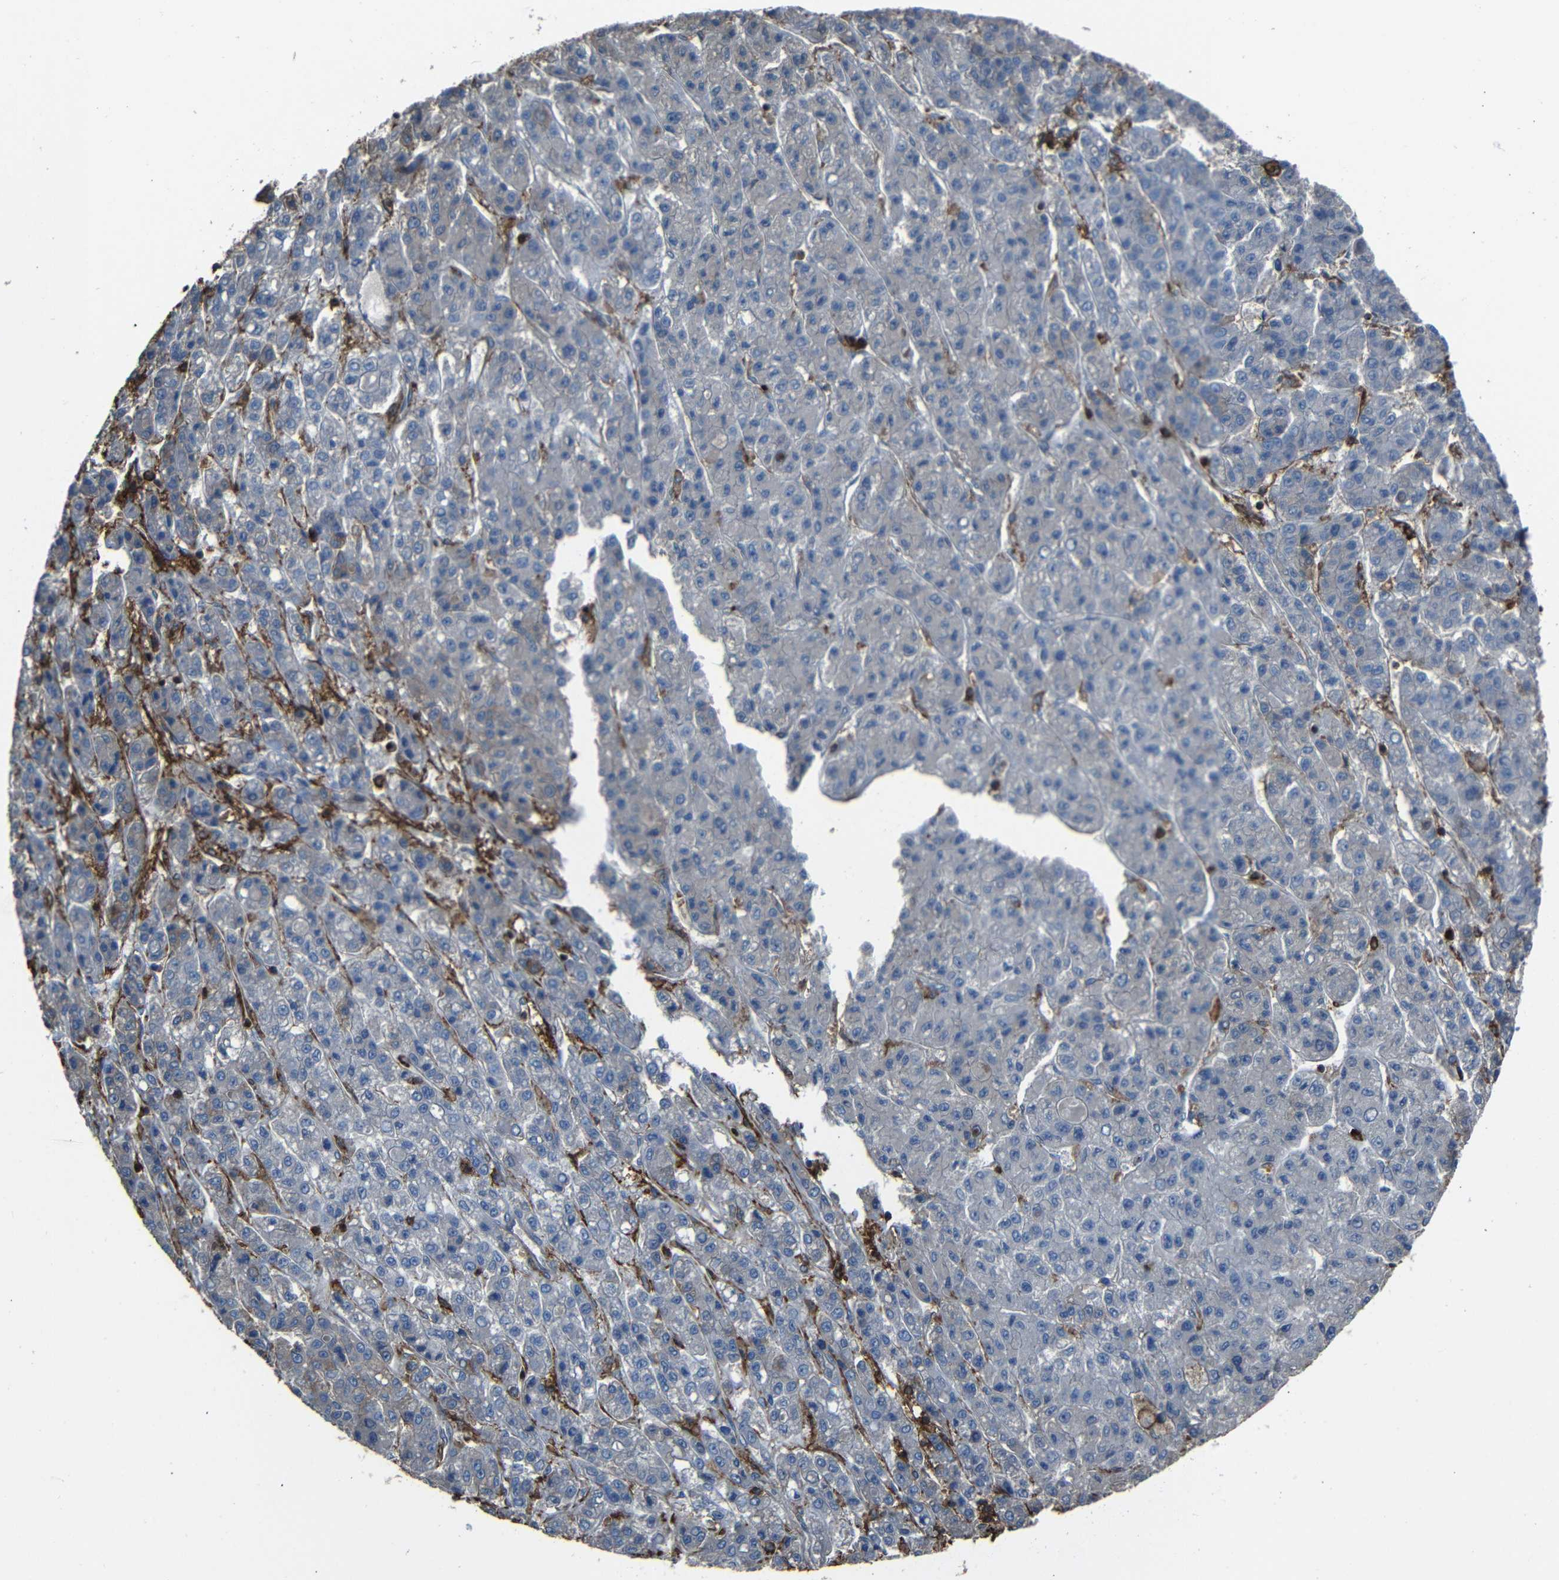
{"staining": {"intensity": "negative", "quantity": "none", "location": "none"}, "tissue": "liver cancer", "cell_type": "Tumor cells", "image_type": "cancer", "snomed": [{"axis": "morphology", "description": "Carcinoma, Hepatocellular, NOS"}, {"axis": "topography", "description": "Liver"}], "caption": "Liver cancer stained for a protein using immunohistochemistry (IHC) demonstrates no positivity tumor cells.", "gene": "ADGRE5", "patient": {"sex": "male", "age": 70}}